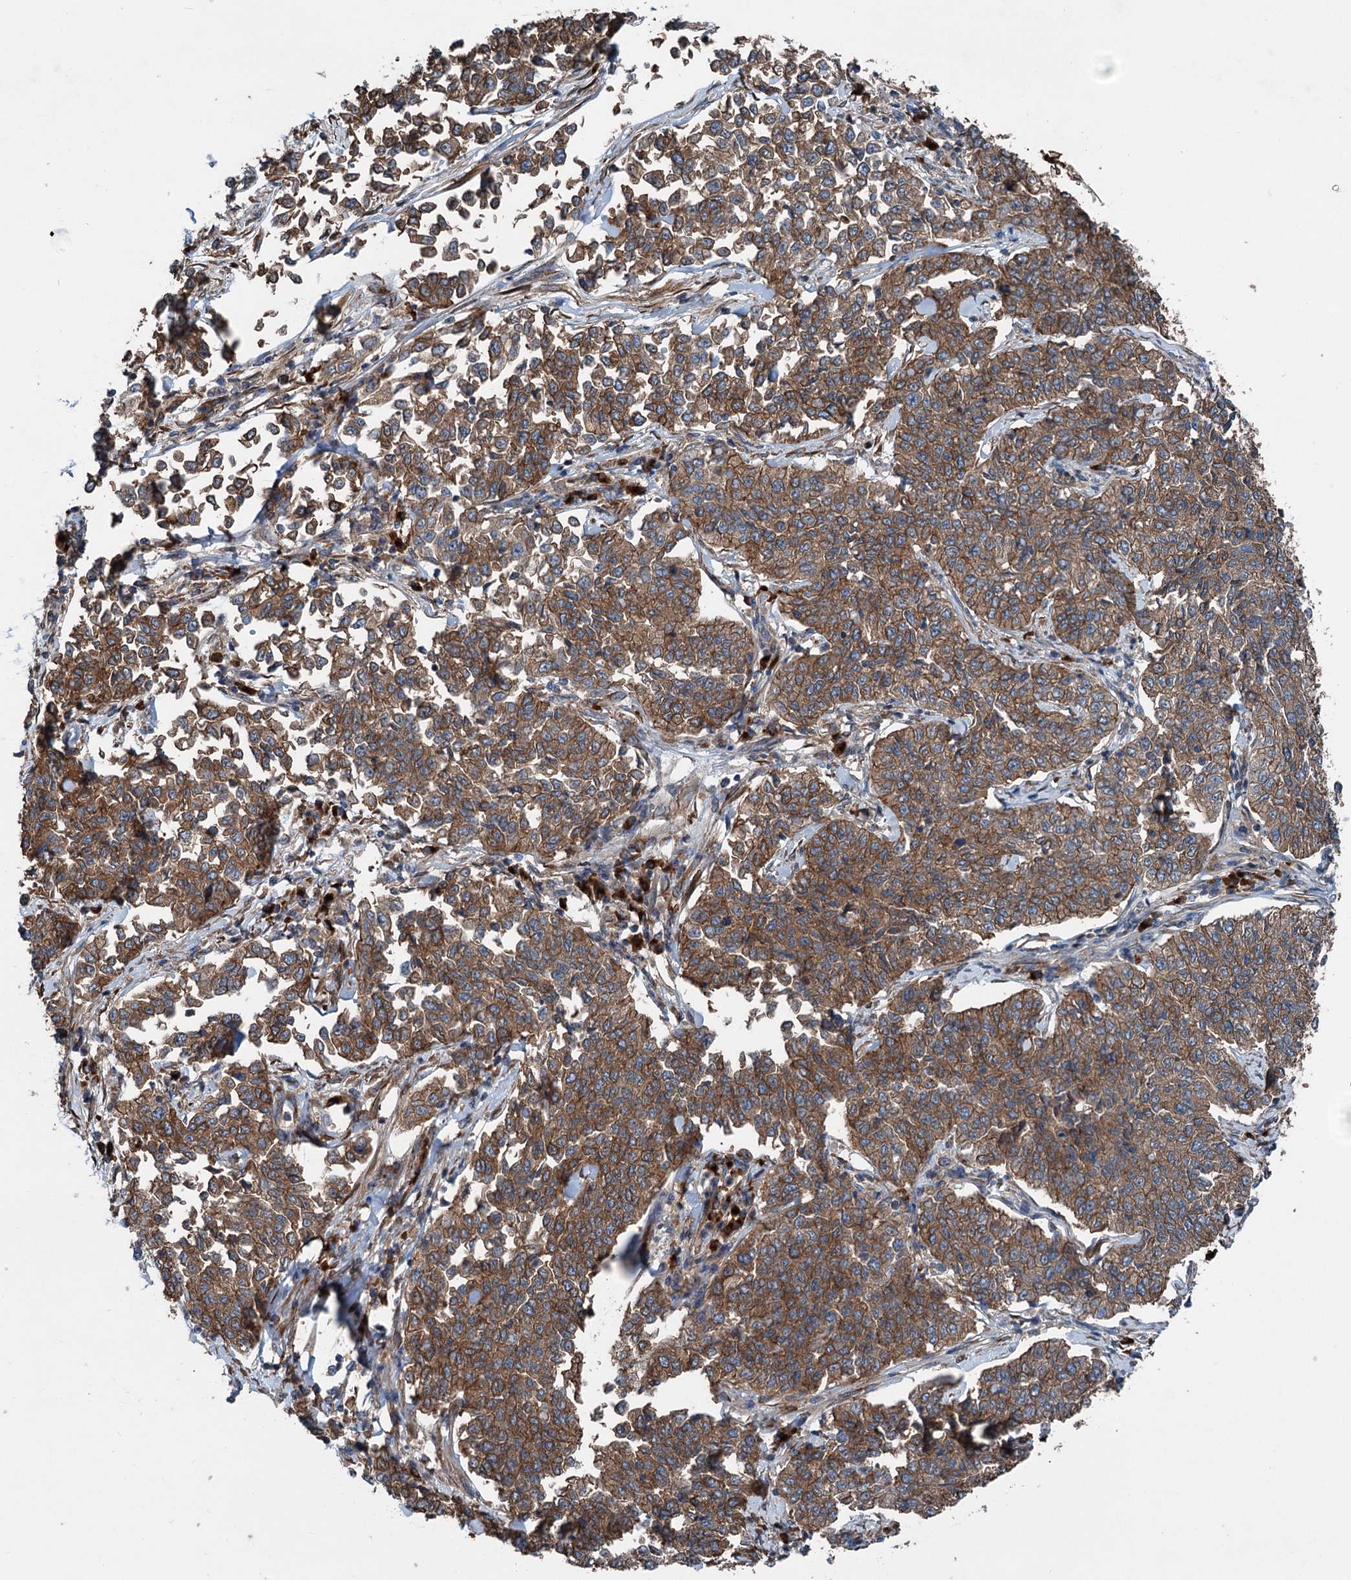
{"staining": {"intensity": "moderate", "quantity": ">75%", "location": "cytoplasmic/membranous"}, "tissue": "cervical cancer", "cell_type": "Tumor cells", "image_type": "cancer", "snomed": [{"axis": "morphology", "description": "Squamous cell carcinoma, NOS"}, {"axis": "topography", "description": "Cervix"}], "caption": "A medium amount of moderate cytoplasmic/membranous expression is seen in about >75% of tumor cells in cervical squamous cell carcinoma tissue. The staining is performed using DAB brown chromogen to label protein expression. The nuclei are counter-stained blue using hematoxylin.", "gene": "CALCOCO1", "patient": {"sex": "female", "age": 35}}